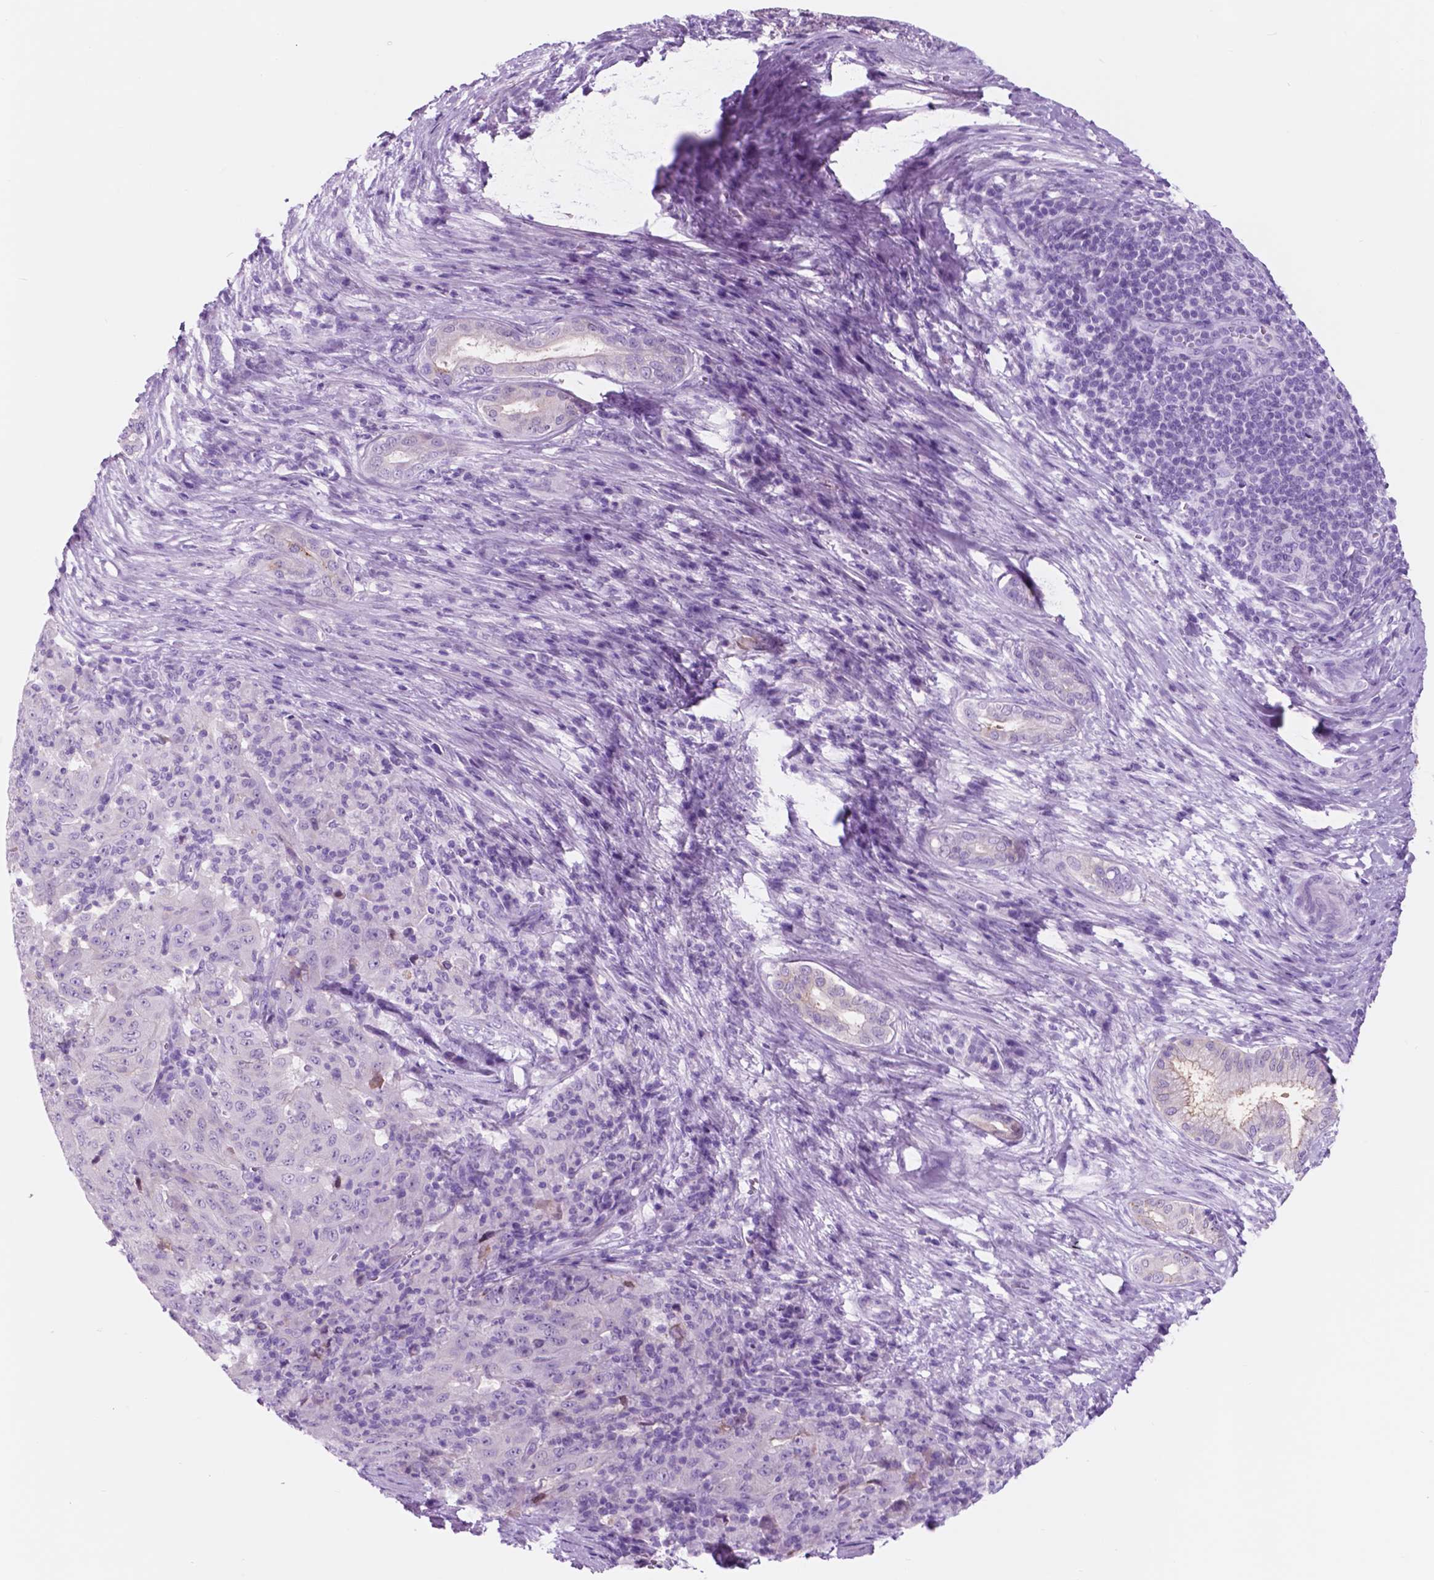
{"staining": {"intensity": "negative", "quantity": "none", "location": "none"}, "tissue": "pancreatic cancer", "cell_type": "Tumor cells", "image_type": "cancer", "snomed": [{"axis": "morphology", "description": "Adenocarcinoma, NOS"}, {"axis": "topography", "description": "Pancreas"}], "caption": "This is an IHC micrograph of human pancreatic adenocarcinoma. There is no expression in tumor cells.", "gene": "CUZD1", "patient": {"sex": "male", "age": 63}}